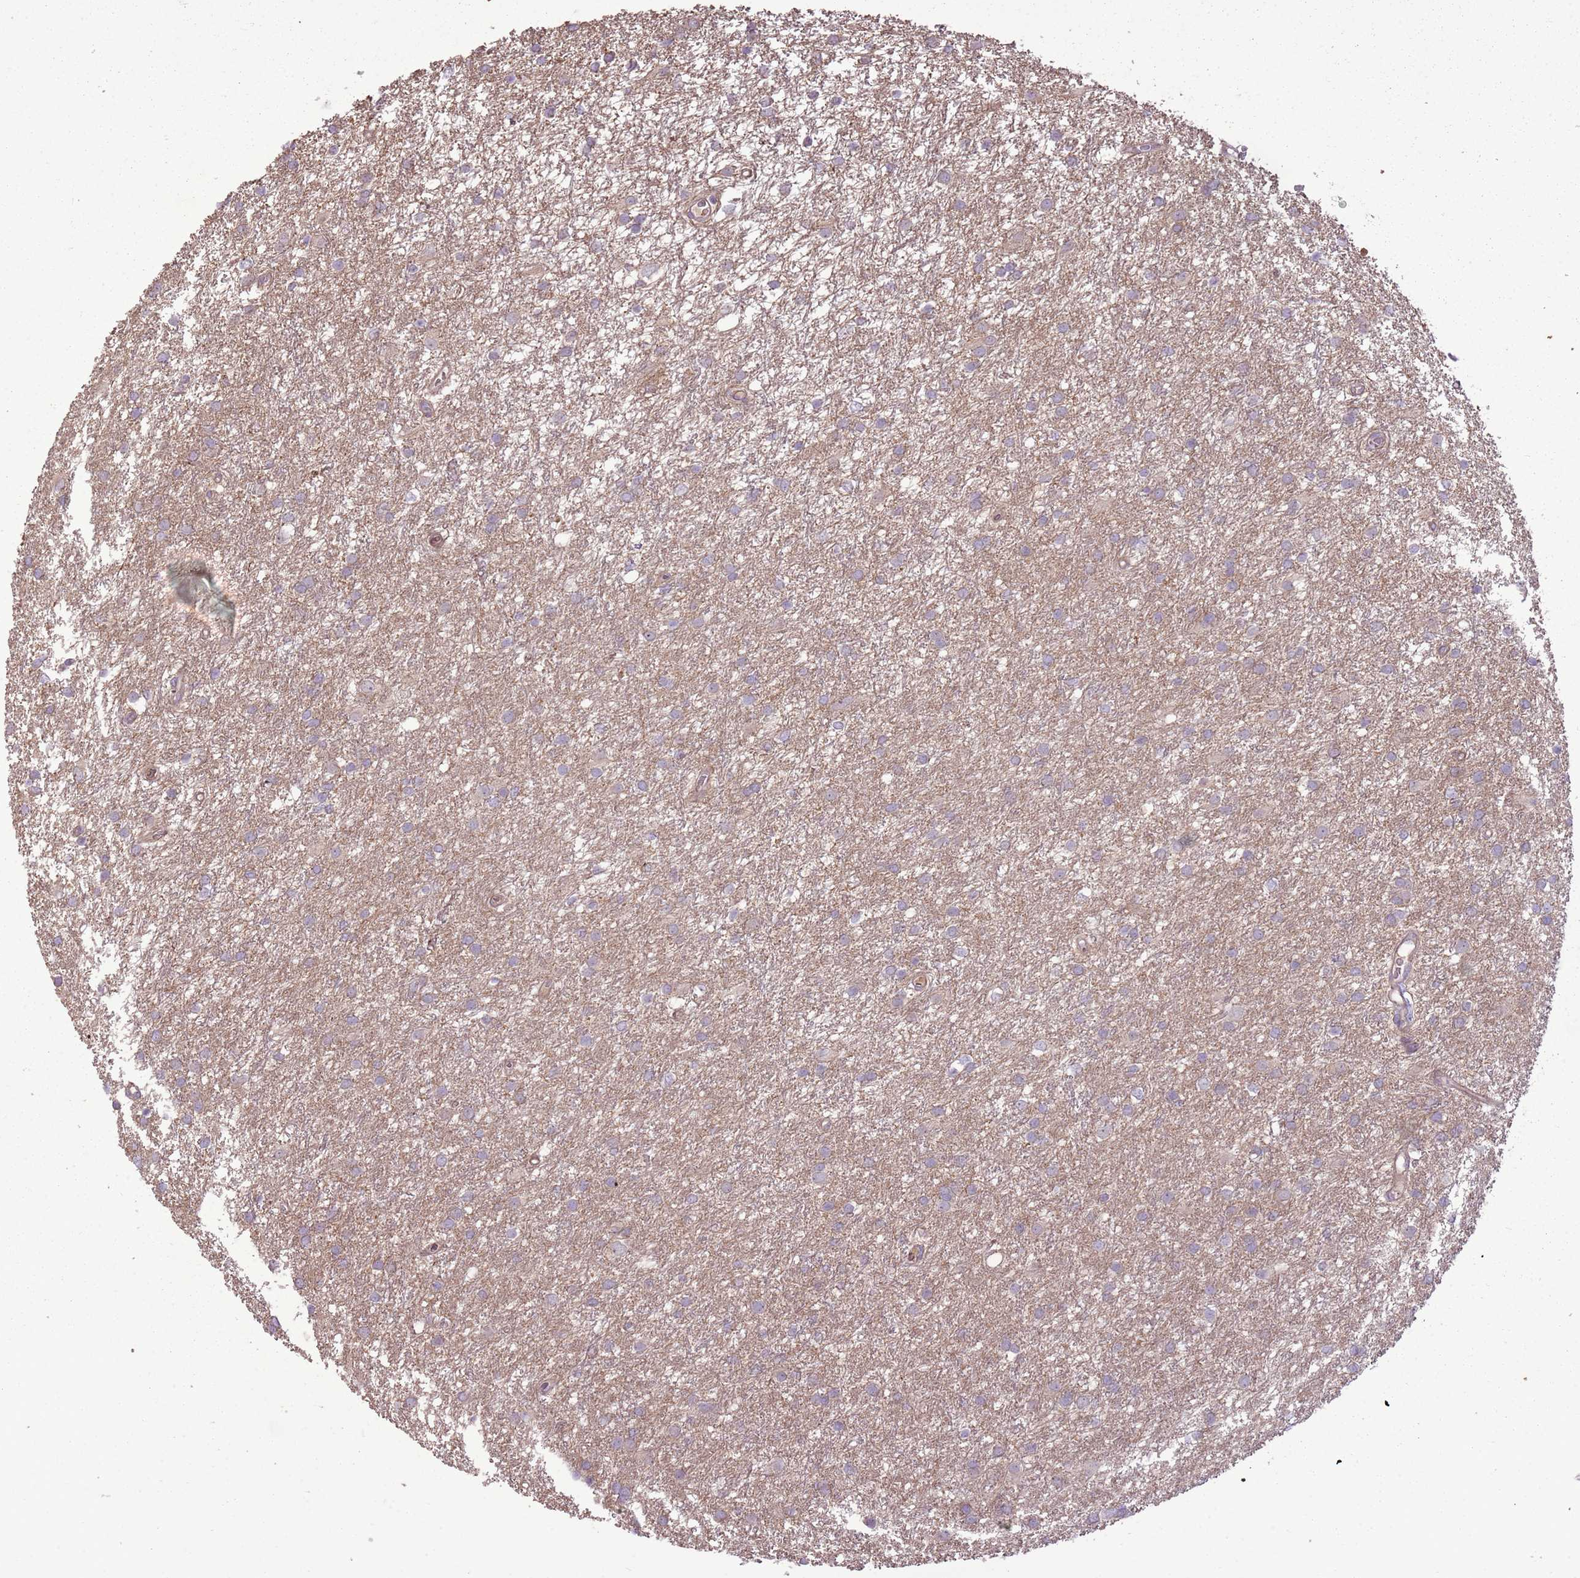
{"staining": {"intensity": "weak", "quantity": "25%-75%", "location": "cytoplasmic/membranous"}, "tissue": "glioma", "cell_type": "Tumor cells", "image_type": "cancer", "snomed": [{"axis": "morphology", "description": "Glioma, malignant, High grade"}, {"axis": "topography", "description": "Brain"}], "caption": "Immunohistochemistry photomicrograph of human malignant glioma (high-grade) stained for a protein (brown), which reveals low levels of weak cytoplasmic/membranous positivity in about 25%-75% of tumor cells.", "gene": "ANKRD24", "patient": {"sex": "female", "age": 50}}